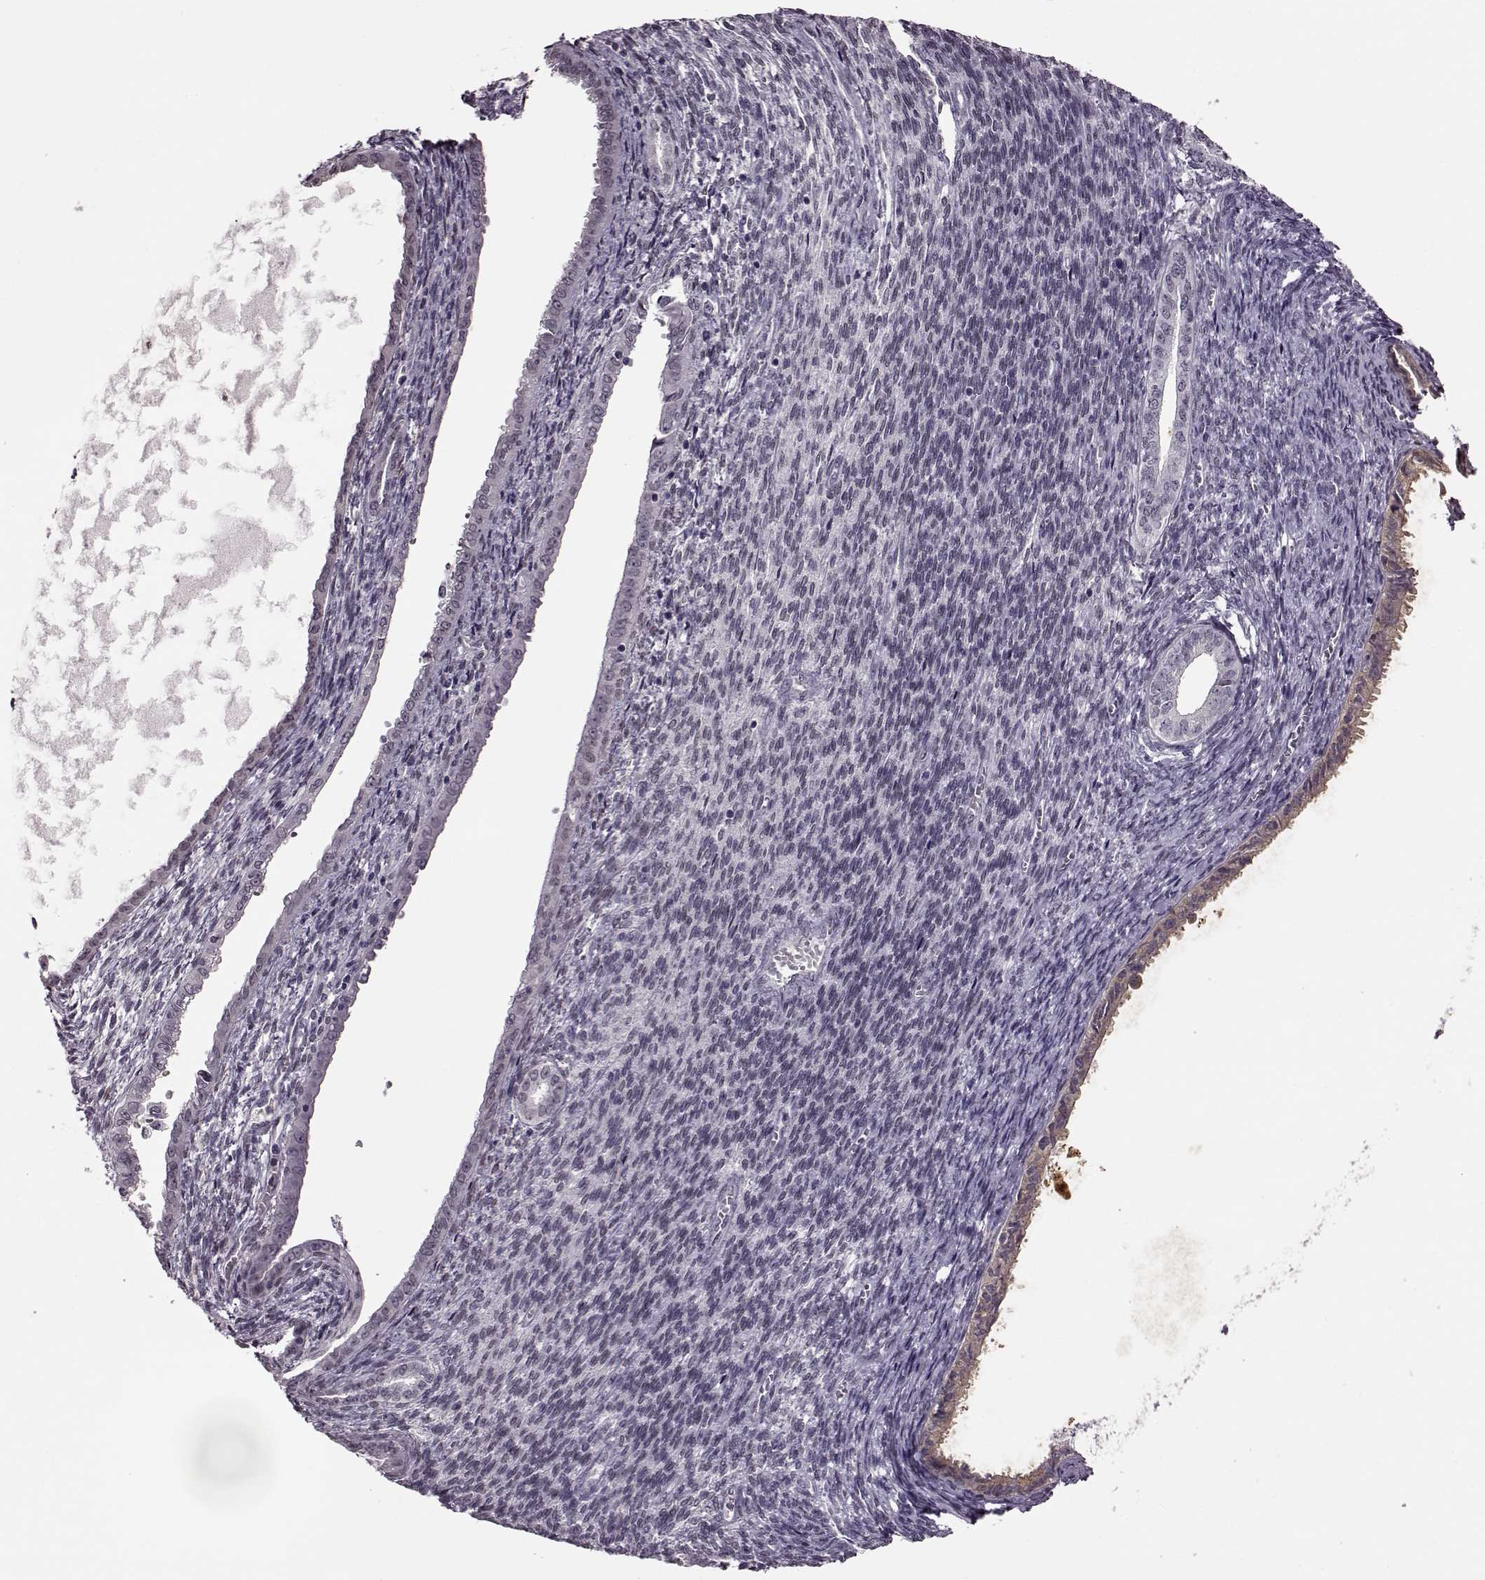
{"staining": {"intensity": "negative", "quantity": "none", "location": "none"}, "tissue": "endometrial cancer", "cell_type": "Tumor cells", "image_type": "cancer", "snomed": [{"axis": "morphology", "description": "Adenocarcinoma, NOS"}, {"axis": "topography", "description": "Endometrium"}], "caption": "Protein analysis of endometrial adenocarcinoma demonstrates no significant positivity in tumor cells.", "gene": "STX1B", "patient": {"sex": "female", "age": 86}}